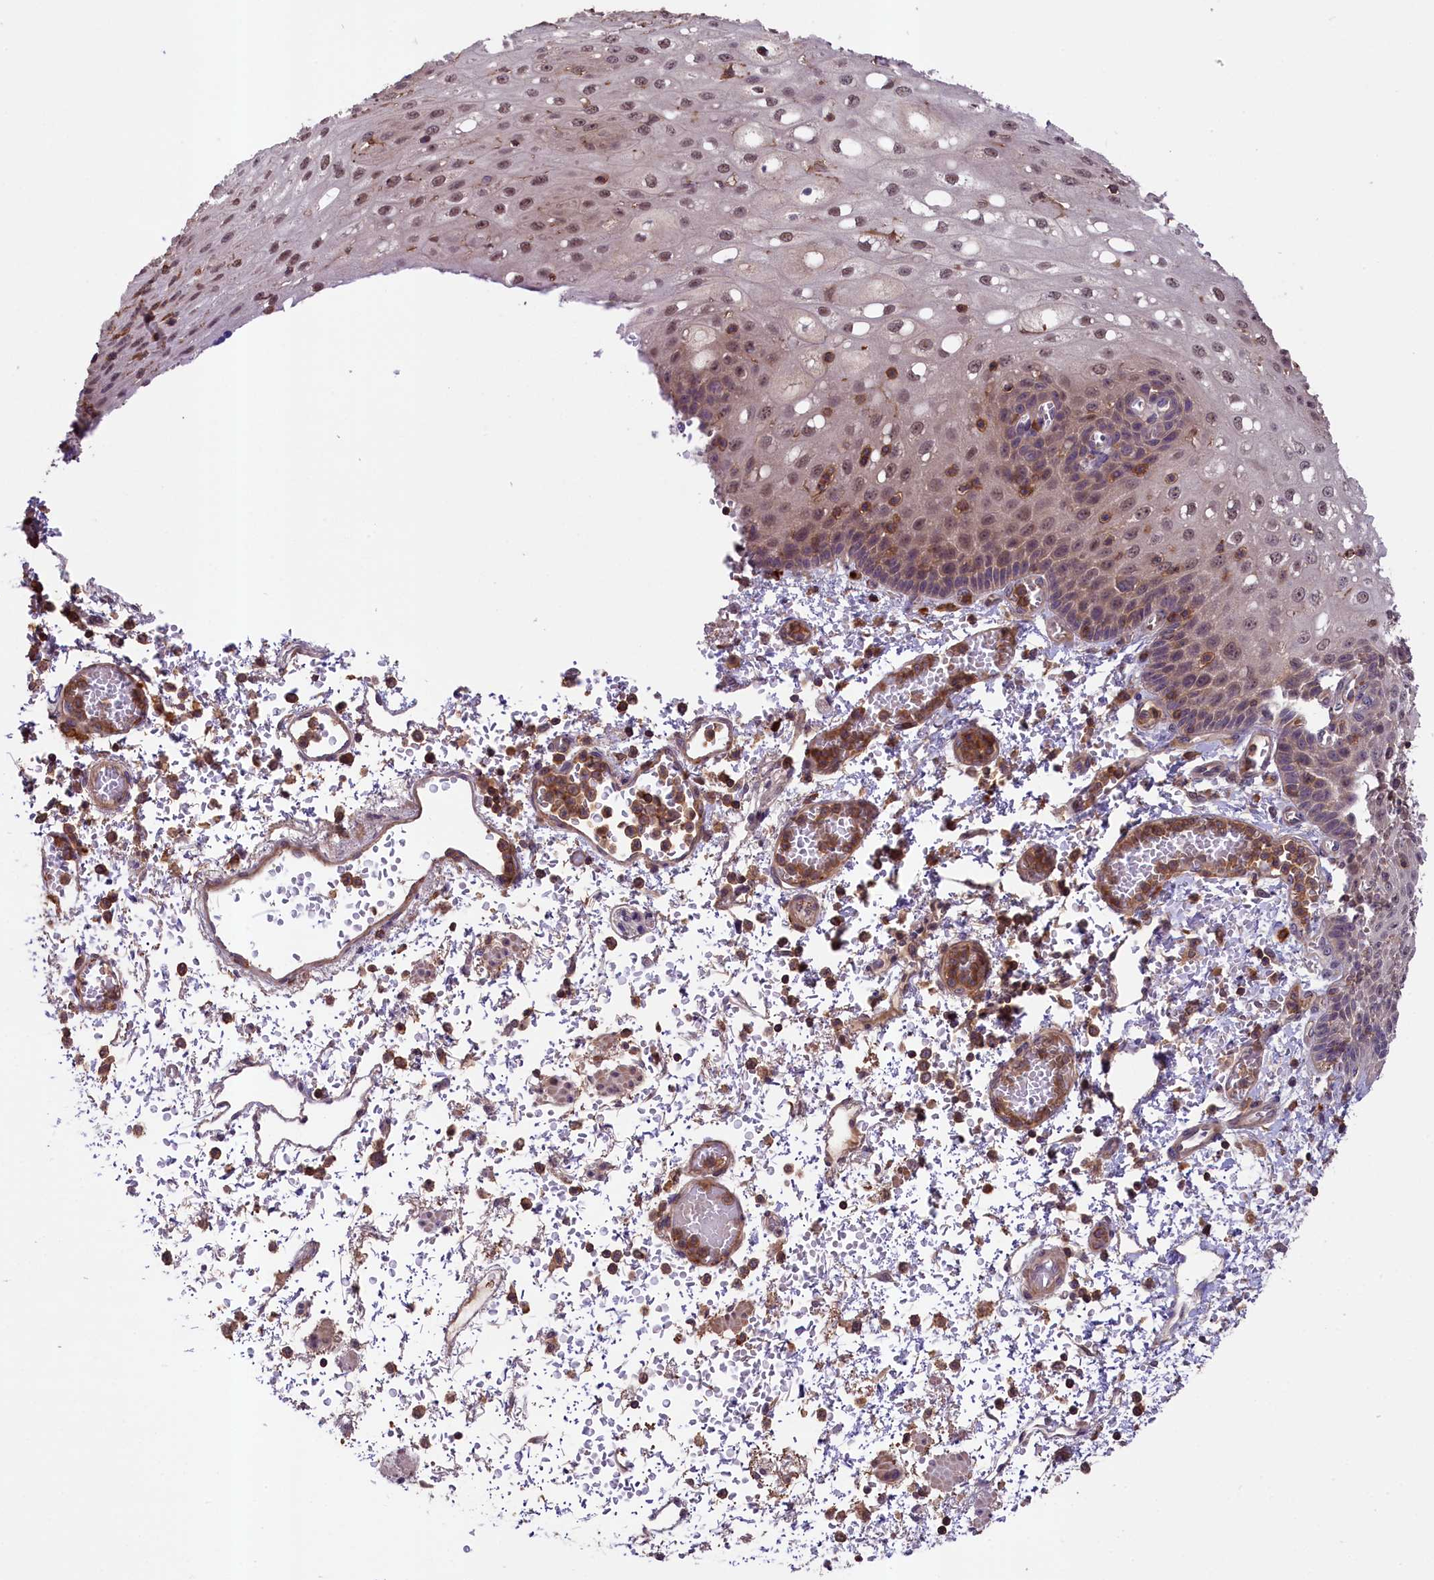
{"staining": {"intensity": "moderate", "quantity": ">75%", "location": "nuclear"}, "tissue": "esophagus", "cell_type": "Squamous epithelial cells", "image_type": "normal", "snomed": [{"axis": "morphology", "description": "Normal tissue, NOS"}, {"axis": "topography", "description": "Esophagus"}], "caption": "IHC (DAB (3,3'-diaminobenzidine)) staining of unremarkable esophagus exhibits moderate nuclear protein expression in approximately >75% of squamous epithelial cells. Nuclei are stained in blue.", "gene": "SKIDA1", "patient": {"sex": "male", "age": 81}}